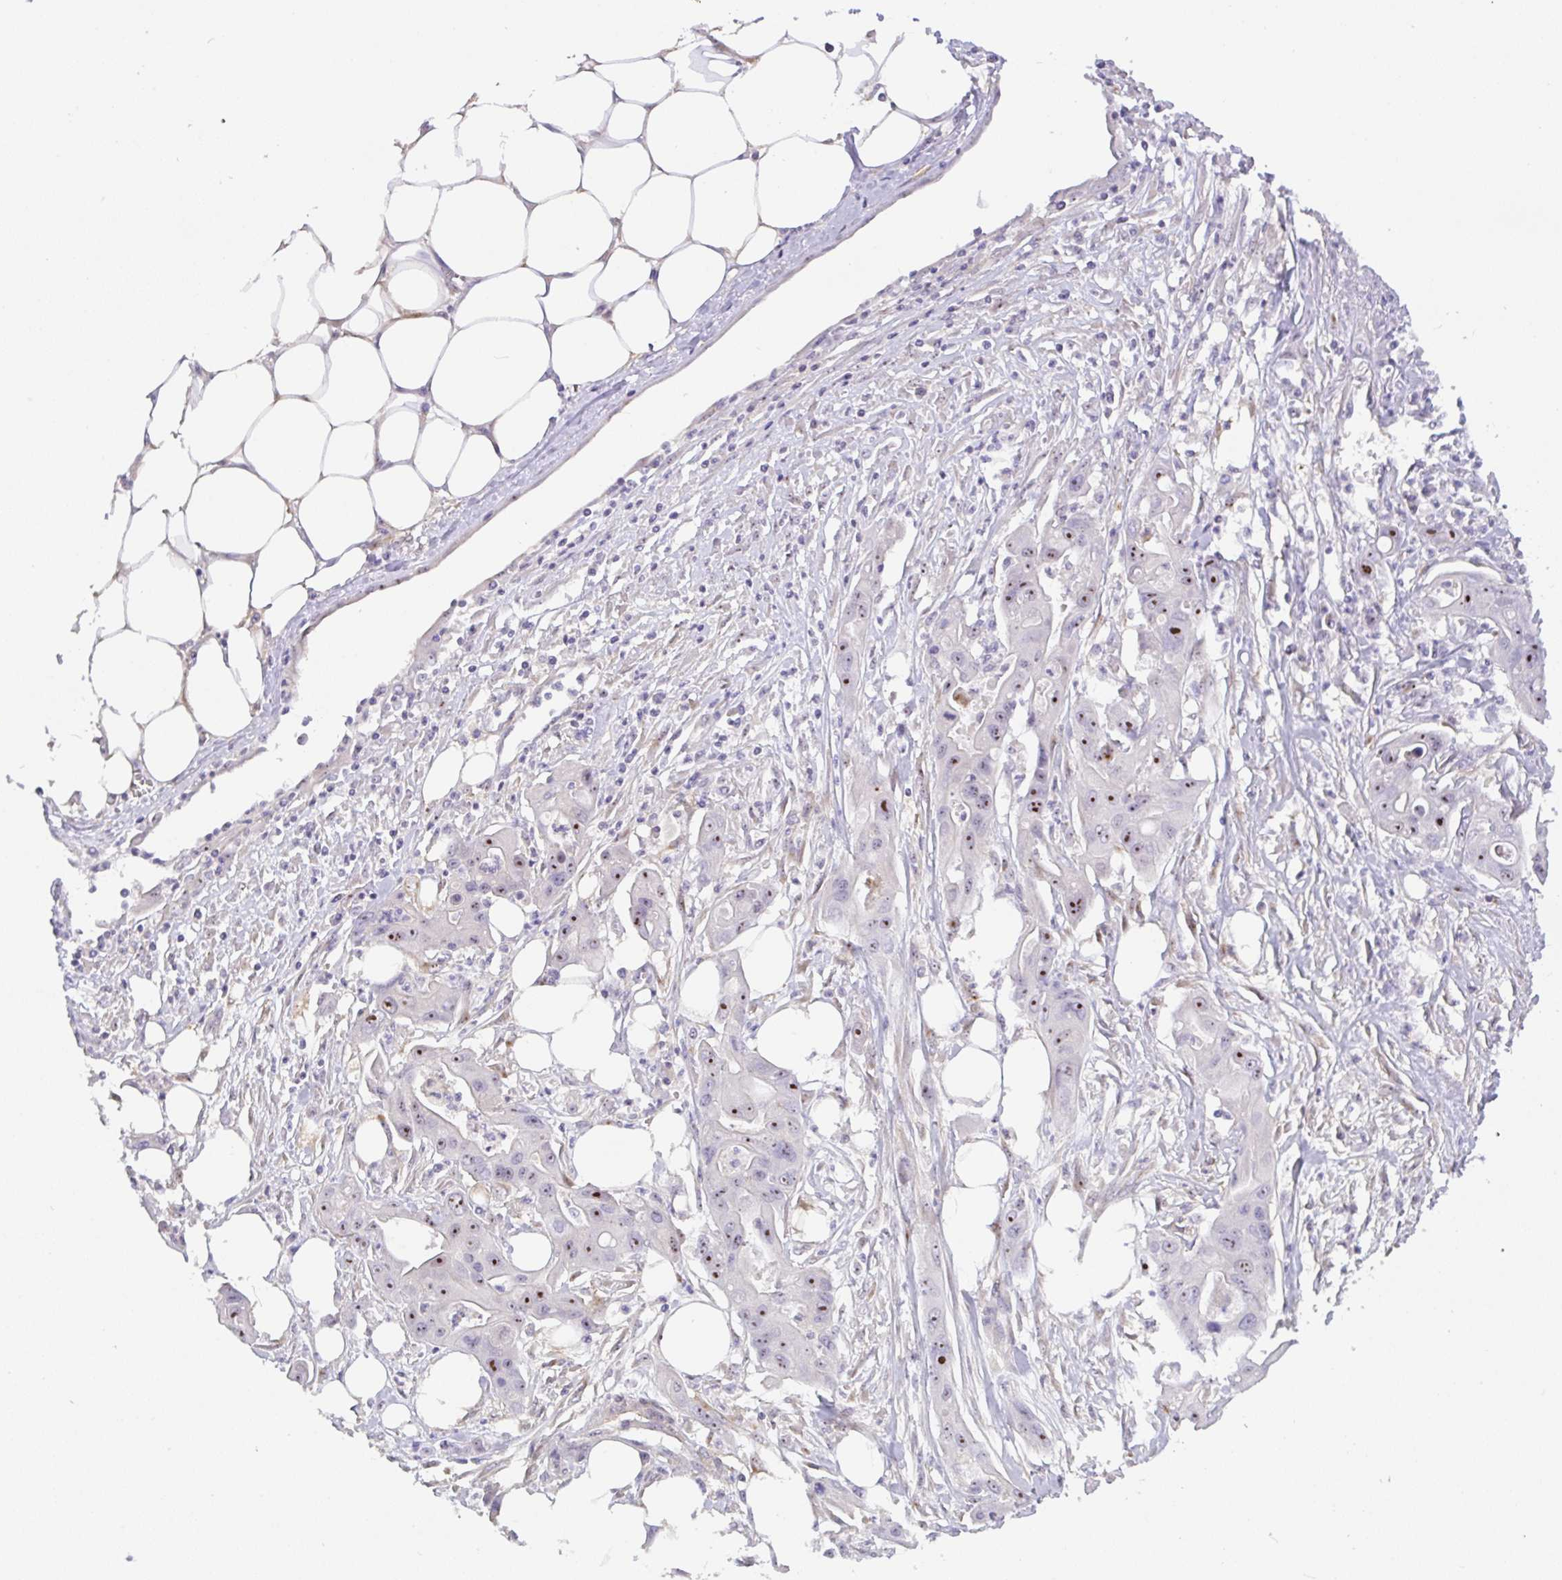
{"staining": {"intensity": "moderate", "quantity": "25%-75%", "location": "nuclear"}, "tissue": "ovarian cancer", "cell_type": "Tumor cells", "image_type": "cancer", "snomed": [{"axis": "morphology", "description": "Cystadenocarcinoma, mucinous, NOS"}, {"axis": "topography", "description": "Ovary"}], "caption": "Ovarian cancer (mucinous cystadenocarcinoma) tissue reveals moderate nuclear positivity in approximately 25%-75% of tumor cells", "gene": "MXRA8", "patient": {"sex": "female", "age": 70}}